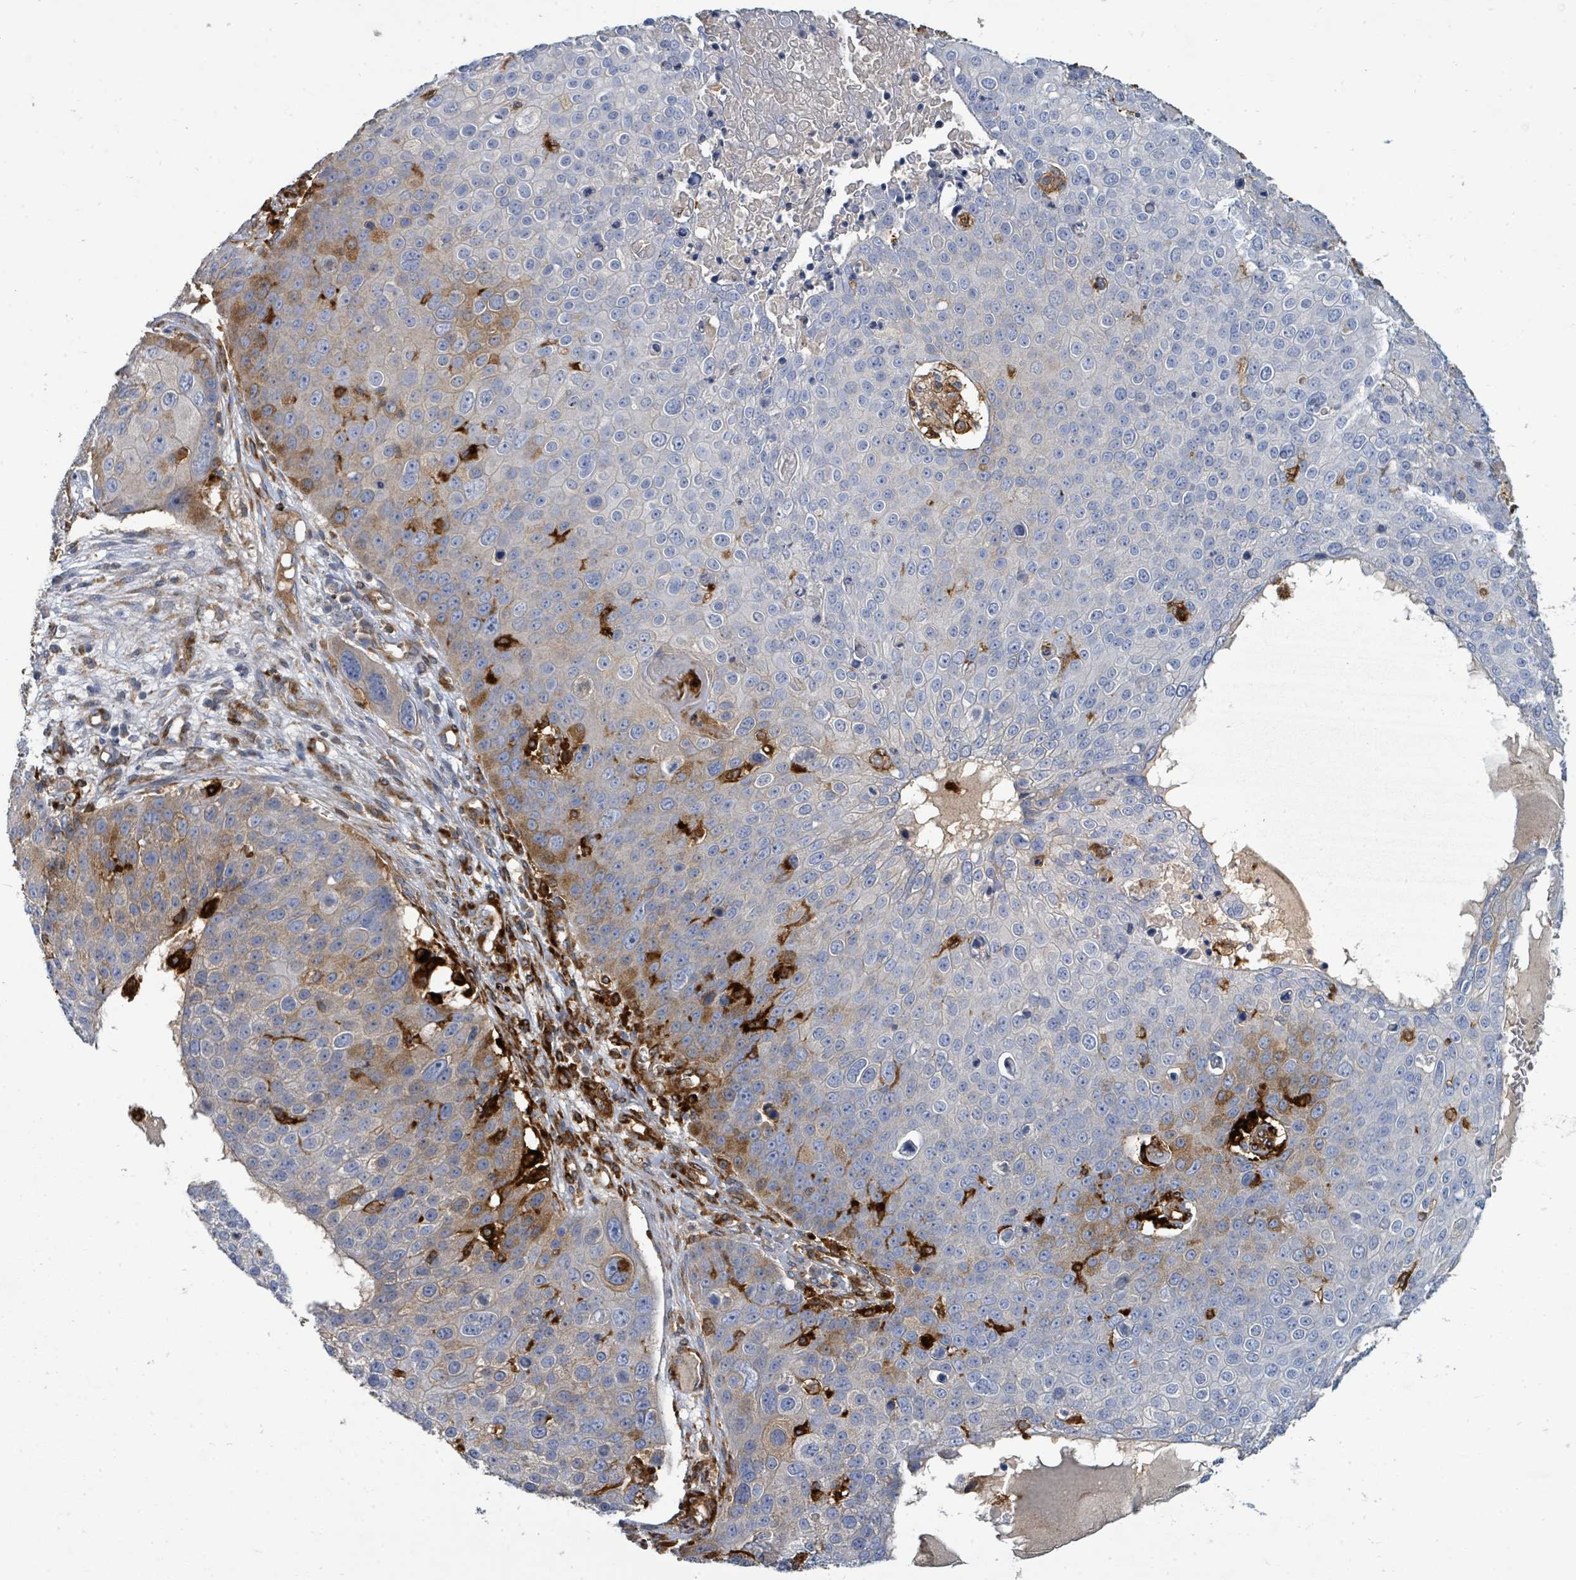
{"staining": {"intensity": "moderate", "quantity": "<25%", "location": "cytoplasmic/membranous"}, "tissue": "skin cancer", "cell_type": "Tumor cells", "image_type": "cancer", "snomed": [{"axis": "morphology", "description": "Squamous cell carcinoma, NOS"}, {"axis": "topography", "description": "Skin"}], "caption": "A high-resolution histopathology image shows IHC staining of skin cancer (squamous cell carcinoma), which displays moderate cytoplasmic/membranous positivity in about <25% of tumor cells.", "gene": "IFIT1", "patient": {"sex": "male", "age": 71}}